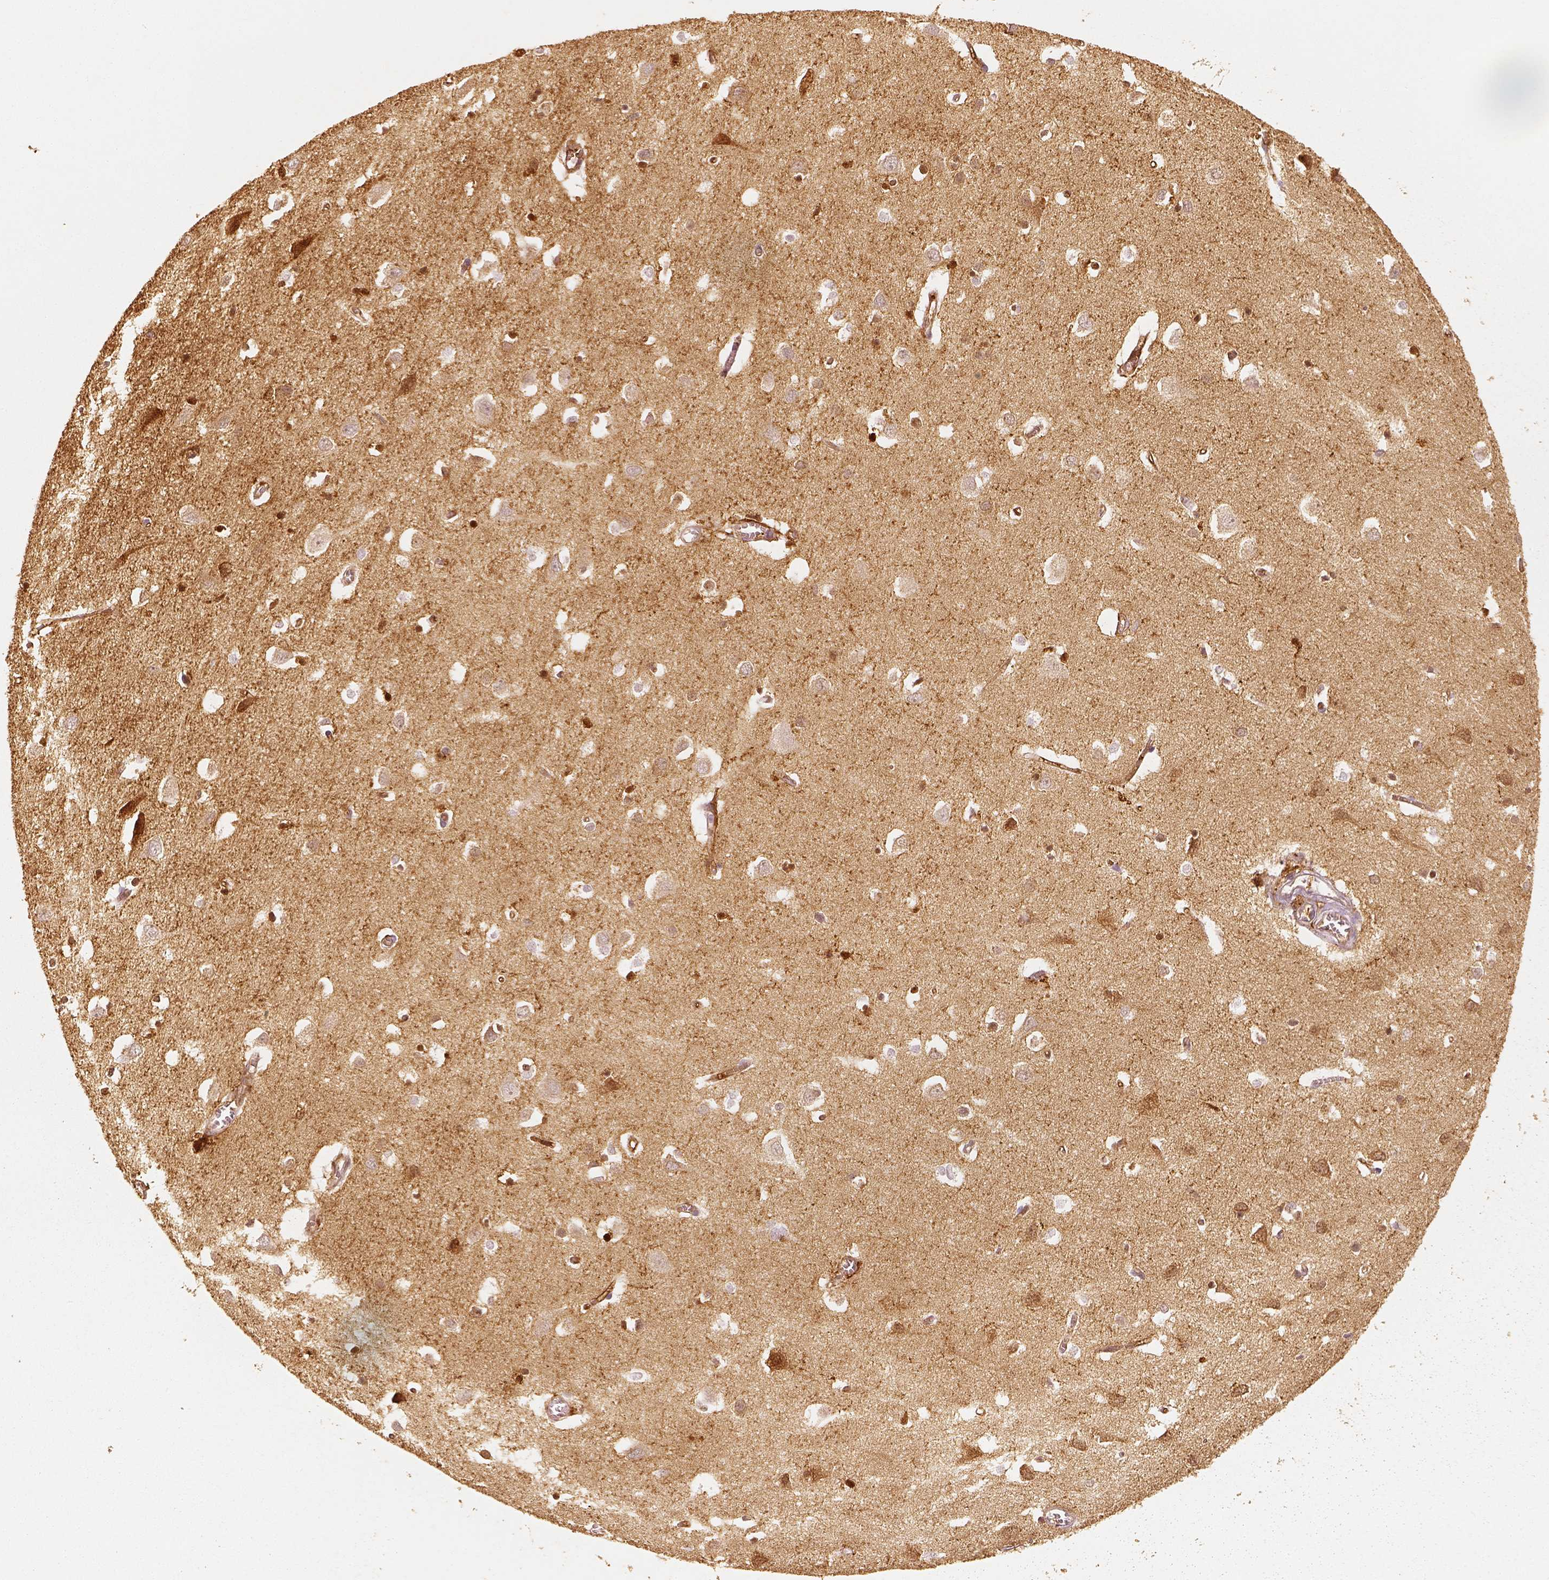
{"staining": {"intensity": "moderate", "quantity": ">75%", "location": "cytoplasmic/membranous"}, "tissue": "cerebral cortex", "cell_type": "Endothelial cells", "image_type": "normal", "snomed": [{"axis": "morphology", "description": "Normal tissue, NOS"}, {"axis": "topography", "description": "Cerebral cortex"}], "caption": "Human cerebral cortex stained with a protein marker exhibits moderate staining in endothelial cells.", "gene": "FSCN1", "patient": {"sex": "male", "age": 70}}